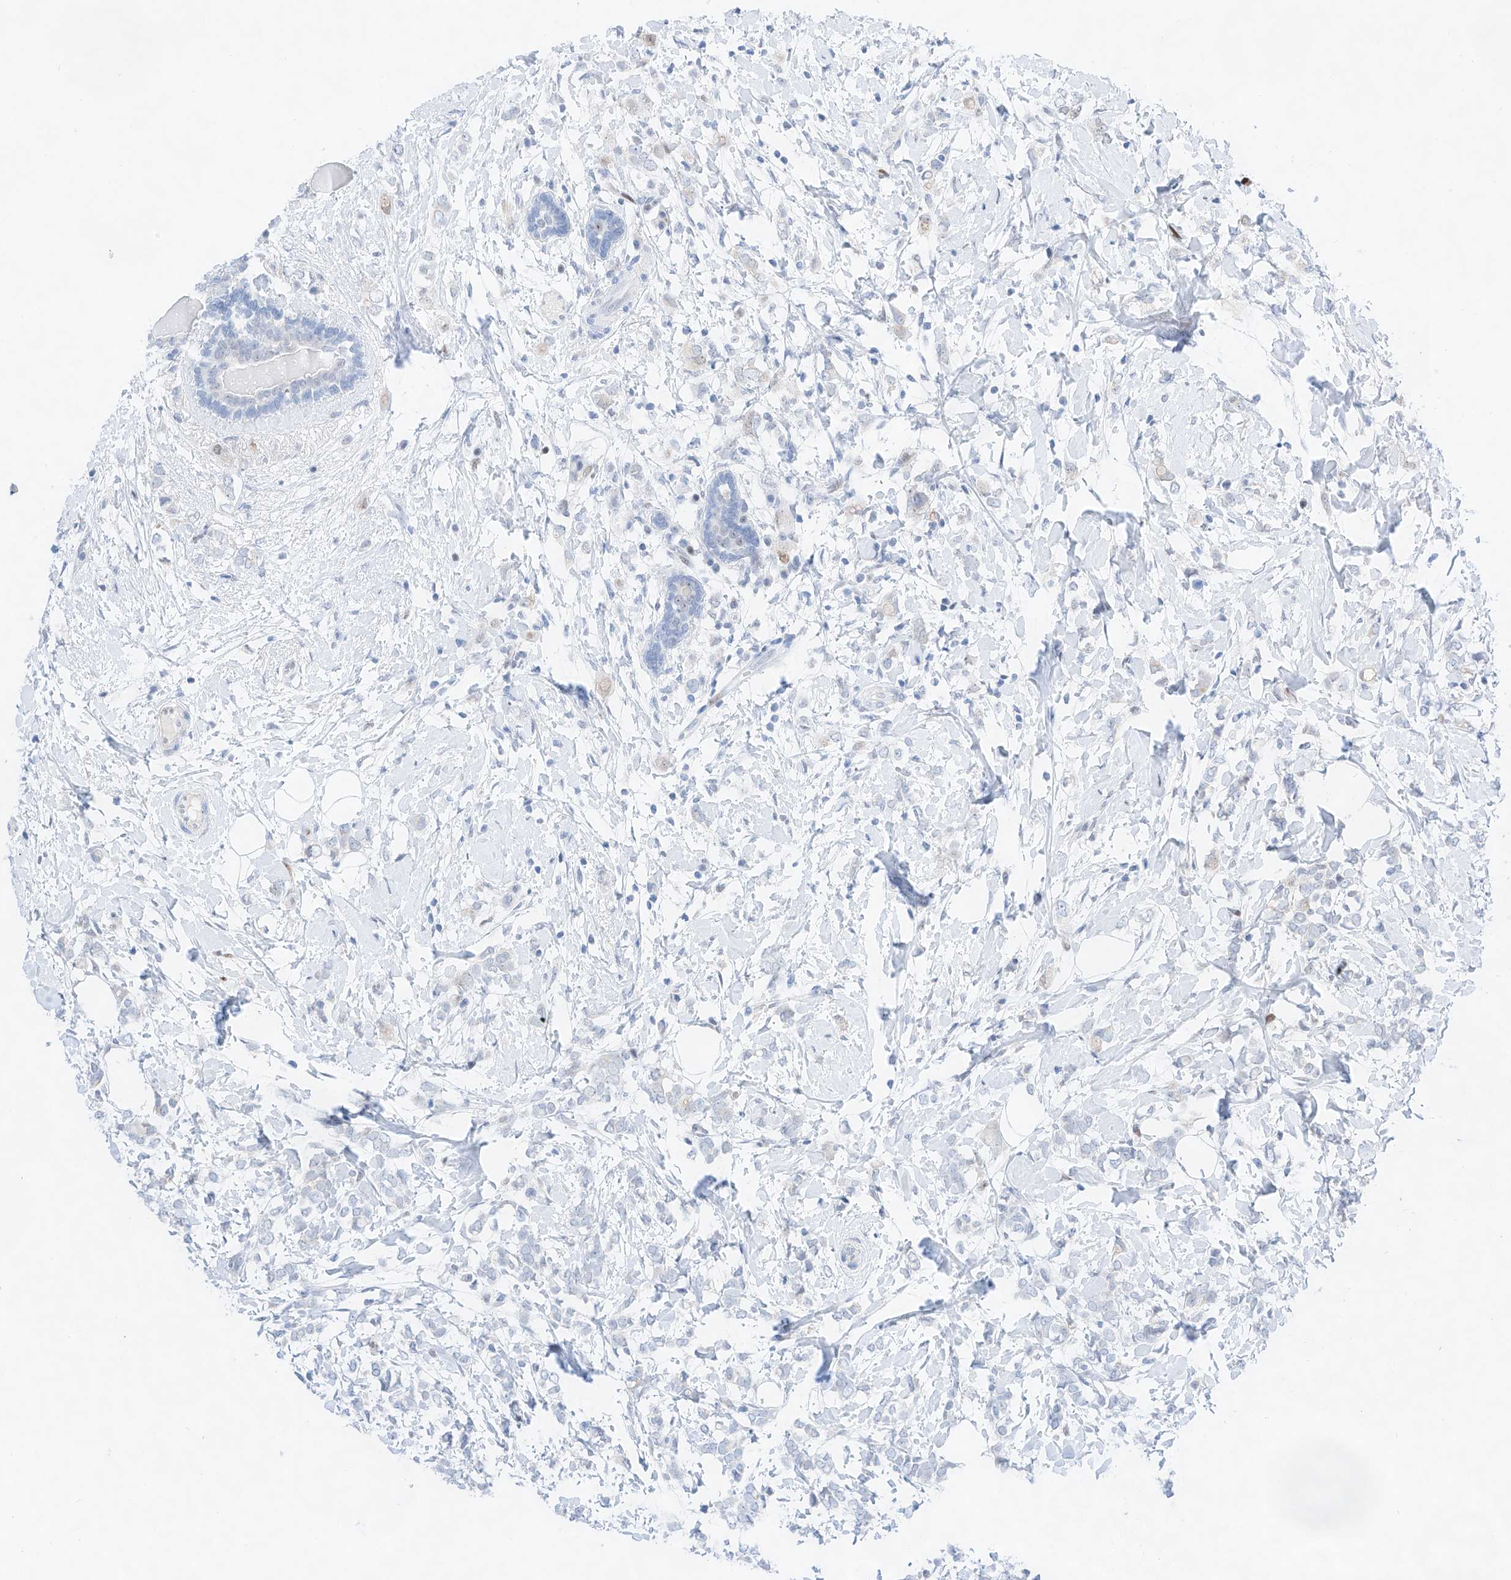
{"staining": {"intensity": "negative", "quantity": "none", "location": "none"}, "tissue": "breast cancer", "cell_type": "Tumor cells", "image_type": "cancer", "snomed": [{"axis": "morphology", "description": "Normal tissue, NOS"}, {"axis": "morphology", "description": "Lobular carcinoma"}, {"axis": "topography", "description": "Breast"}], "caption": "High magnification brightfield microscopy of breast lobular carcinoma stained with DAB (brown) and counterstained with hematoxylin (blue): tumor cells show no significant positivity.", "gene": "NT5C3B", "patient": {"sex": "female", "age": 47}}